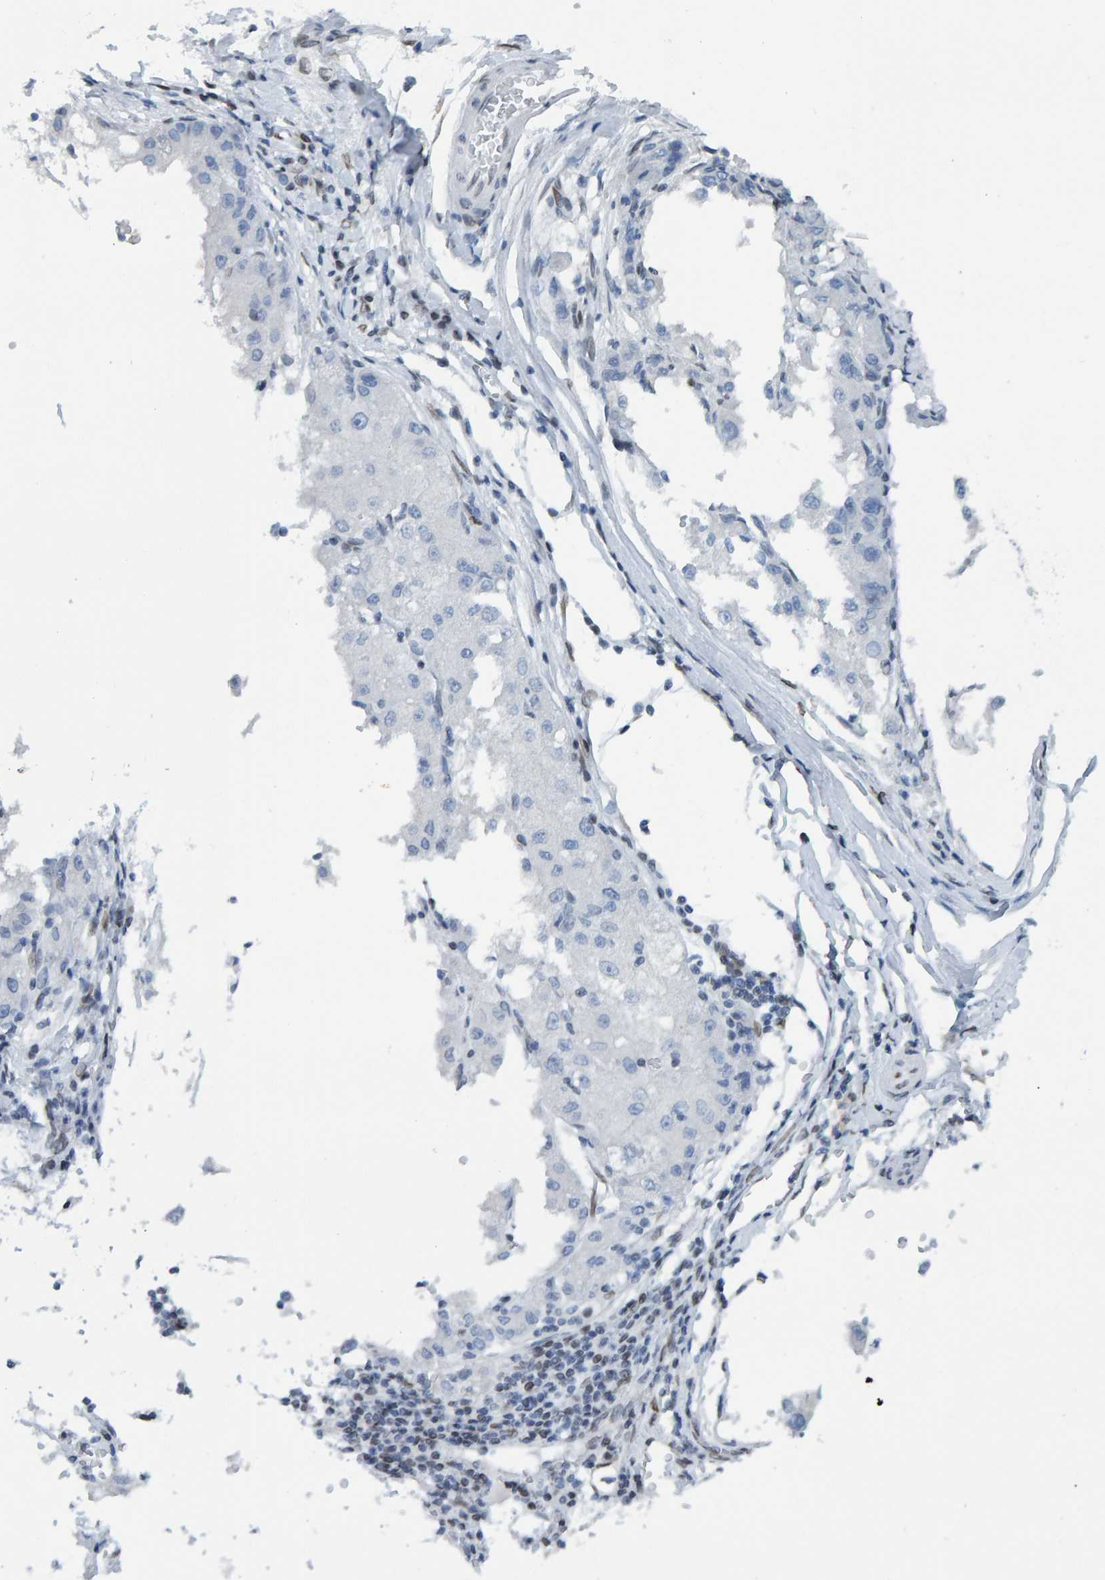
{"staining": {"intensity": "negative", "quantity": "none", "location": "none"}, "tissue": "liver cancer", "cell_type": "Tumor cells", "image_type": "cancer", "snomed": [{"axis": "morphology", "description": "Carcinoma, Hepatocellular, NOS"}, {"axis": "topography", "description": "Liver"}], "caption": "Immunohistochemistry (IHC) of liver cancer (hepatocellular carcinoma) exhibits no positivity in tumor cells.", "gene": "LMNB2", "patient": {"sex": "male", "age": 80}}